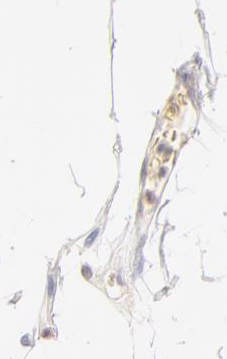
{"staining": {"intensity": "negative", "quantity": "none", "location": "none"}, "tissue": "breast cancer", "cell_type": "Tumor cells", "image_type": "cancer", "snomed": [{"axis": "morphology", "description": "Duct carcinoma"}, {"axis": "topography", "description": "Breast"}], "caption": "The micrograph demonstrates no significant expression in tumor cells of breast invasive ductal carcinoma.", "gene": "CA2", "patient": {"sex": "female", "age": 72}}